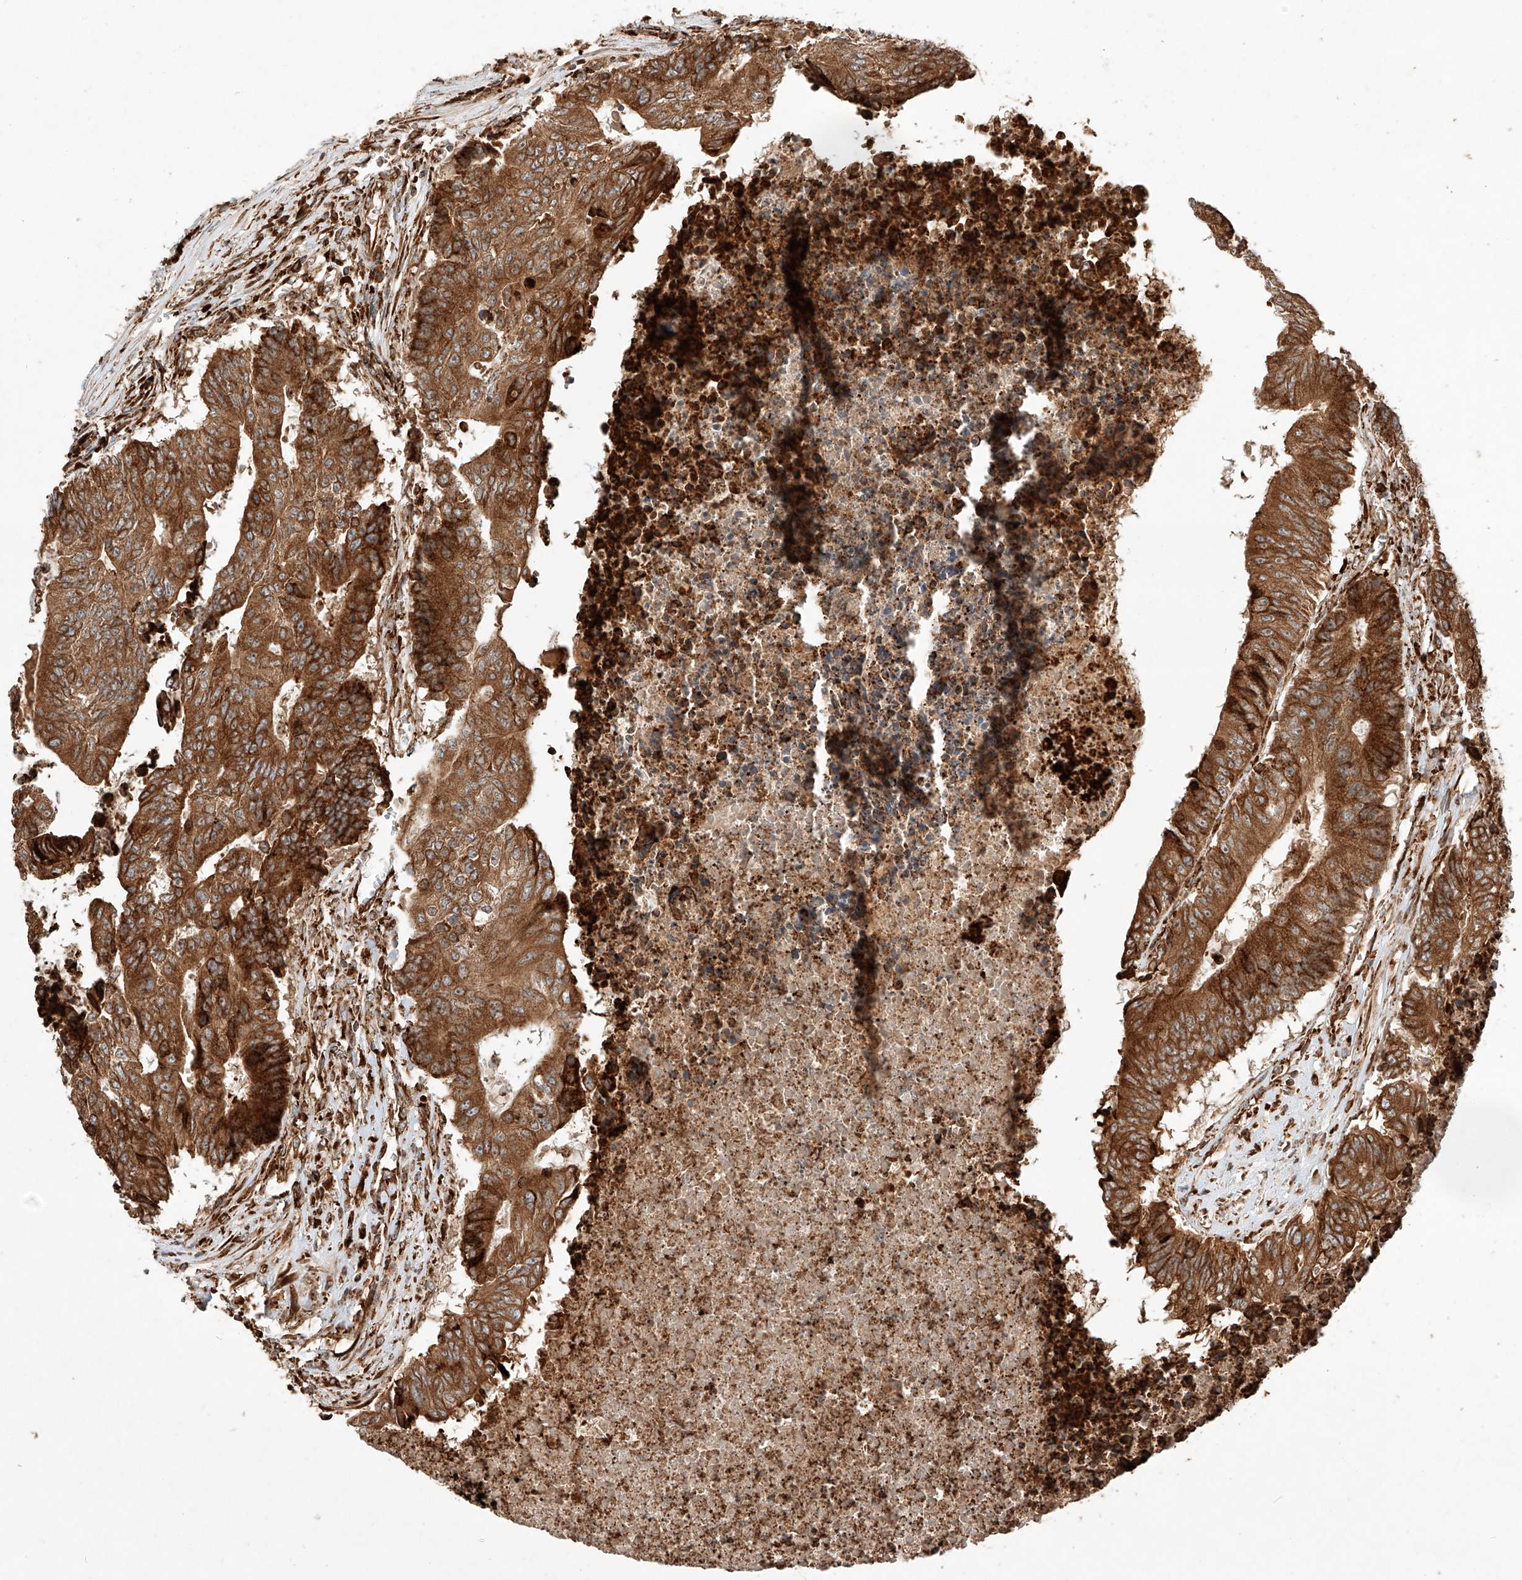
{"staining": {"intensity": "strong", "quantity": ">75%", "location": "cytoplasmic/membranous"}, "tissue": "colorectal cancer", "cell_type": "Tumor cells", "image_type": "cancer", "snomed": [{"axis": "morphology", "description": "Adenocarcinoma, NOS"}, {"axis": "topography", "description": "Colon"}], "caption": "Adenocarcinoma (colorectal) tissue reveals strong cytoplasmic/membranous staining in approximately >75% of tumor cells, visualized by immunohistochemistry. The staining was performed using DAB, with brown indicating positive protein expression. Nuclei are stained blue with hematoxylin.", "gene": "ZNF84", "patient": {"sex": "male", "age": 87}}